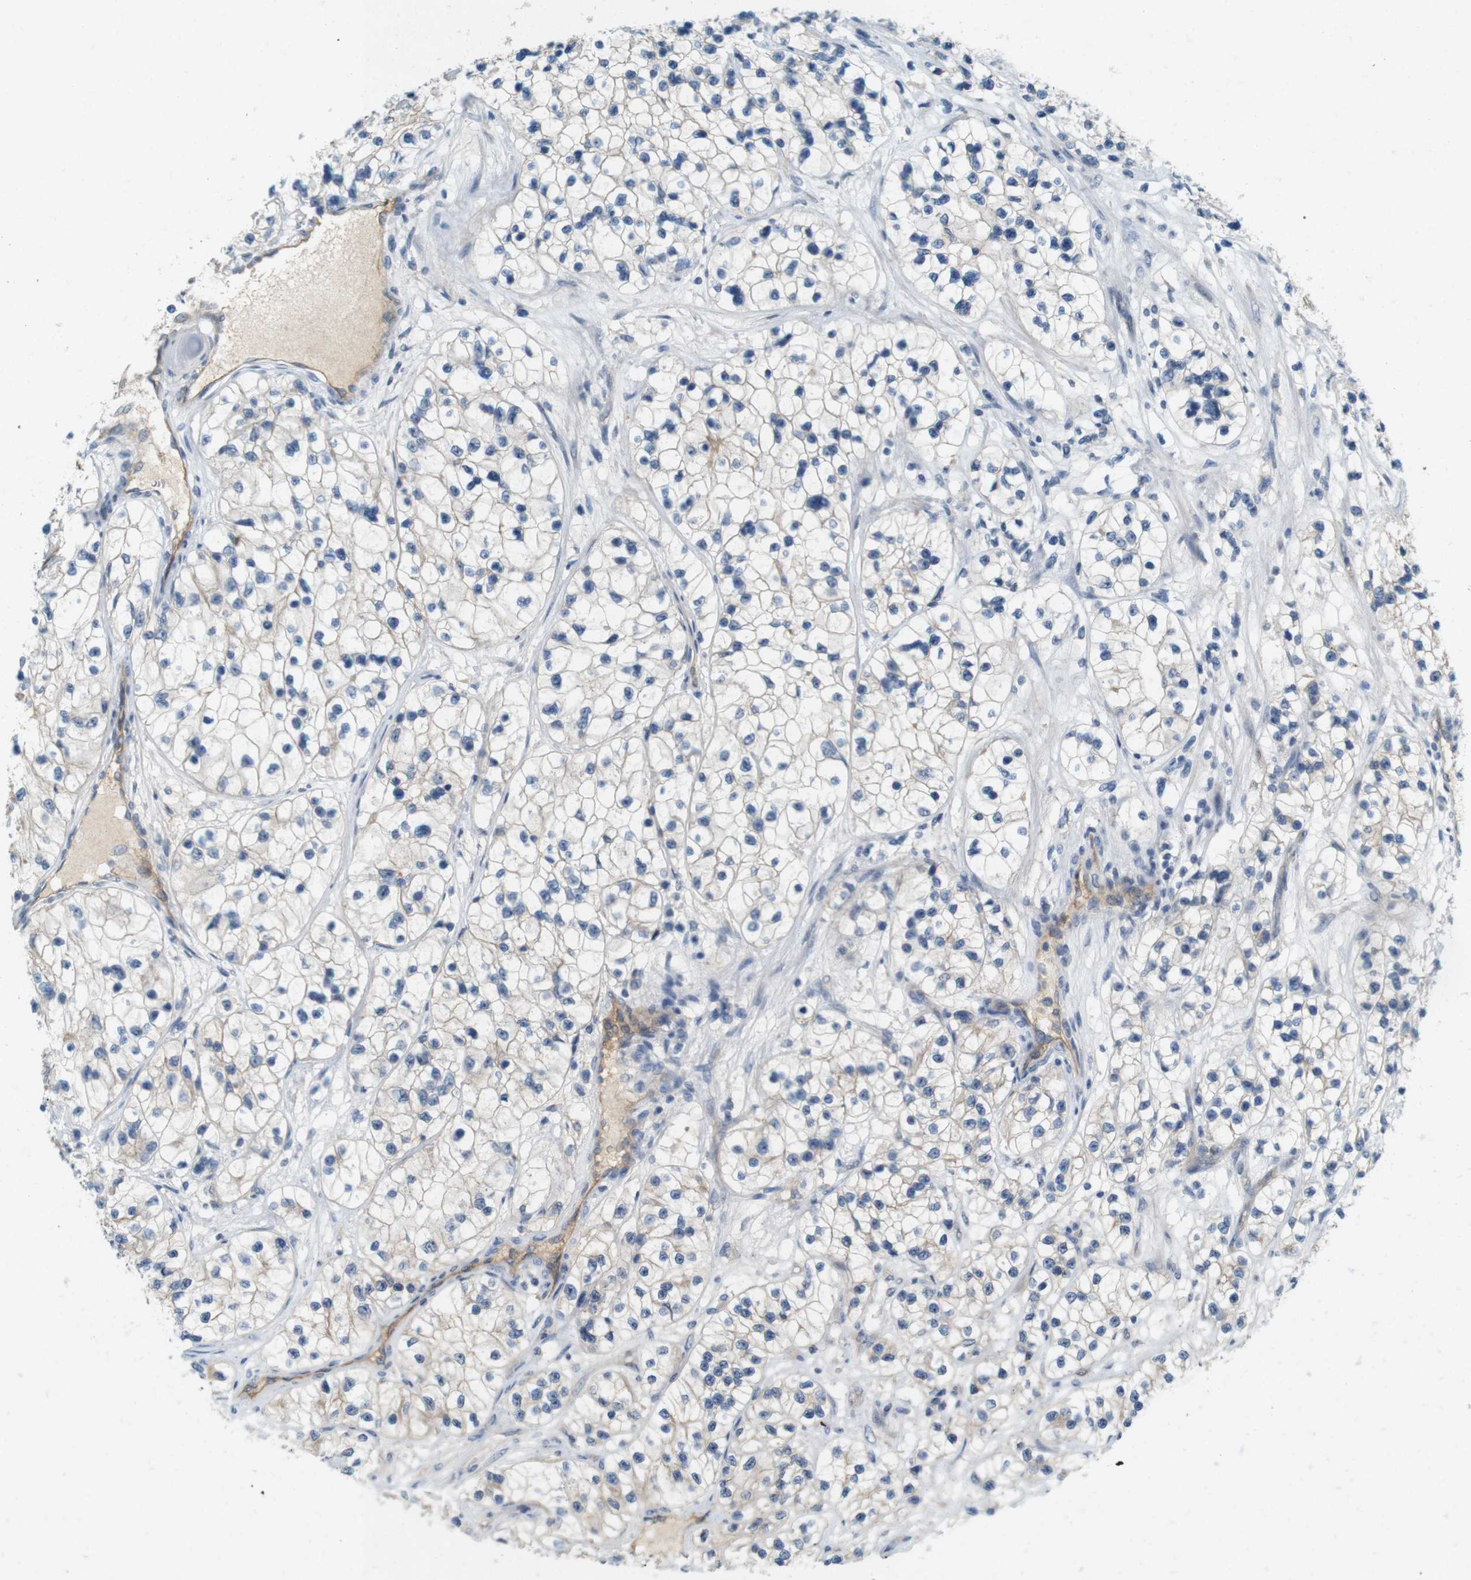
{"staining": {"intensity": "weak", "quantity": "<25%", "location": "cytoplasmic/membranous"}, "tissue": "renal cancer", "cell_type": "Tumor cells", "image_type": "cancer", "snomed": [{"axis": "morphology", "description": "Adenocarcinoma, NOS"}, {"axis": "topography", "description": "Kidney"}], "caption": "A high-resolution image shows immunohistochemistry (IHC) staining of renal cancer (adenocarcinoma), which demonstrates no significant expression in tumor cells. Brightfield microscopy of immunohistochemistry stained with DAB (3,3'-diaminobenzidine) (brown) and hematoxylin (blue), captured at high magnification.", "gene": "PVR", "patient": {"sex": "female", "age": 57}}